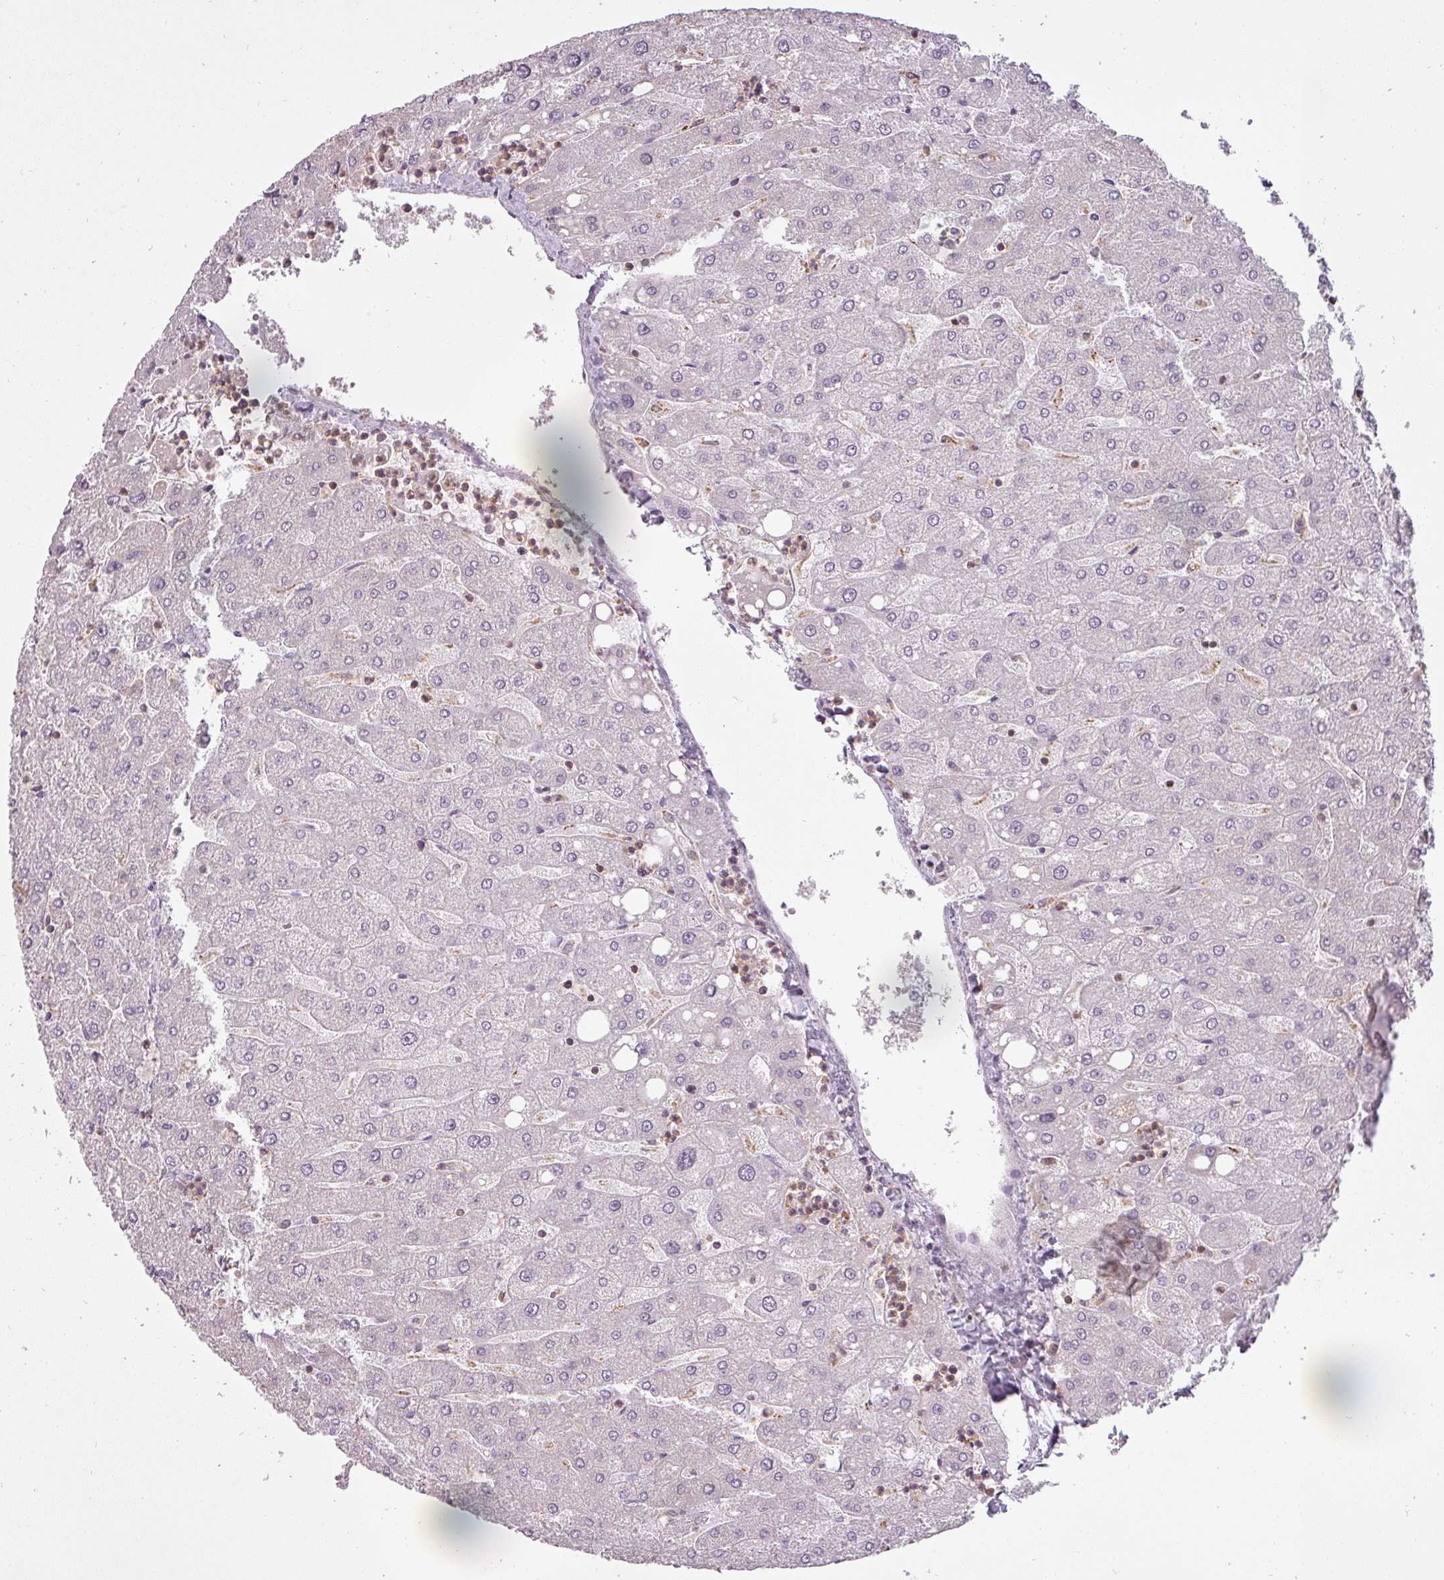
{"staining": {"intensity": "negative", "quantity": "none", "location": "none"}, "tissue": "liver", "cell_type": "Cholangiocytes", "image_type": "normal", "snomed": [{"axis": "morphology", "description": "Normal tissue, NOS"}, {"axis": "topography", "description": "Liver"}], "caption": "Immunohistochemistry of benign liver displays no positivity in cholangiocytes. (Stains: DAB (3,3'-diaminobenzidine) immunohistochemistry with hematoxylin counter stain, Microscopy: brightfield microscopy at high magnification).", "gene": "STK4", "patient": {"sex": "male", "age": 67}}